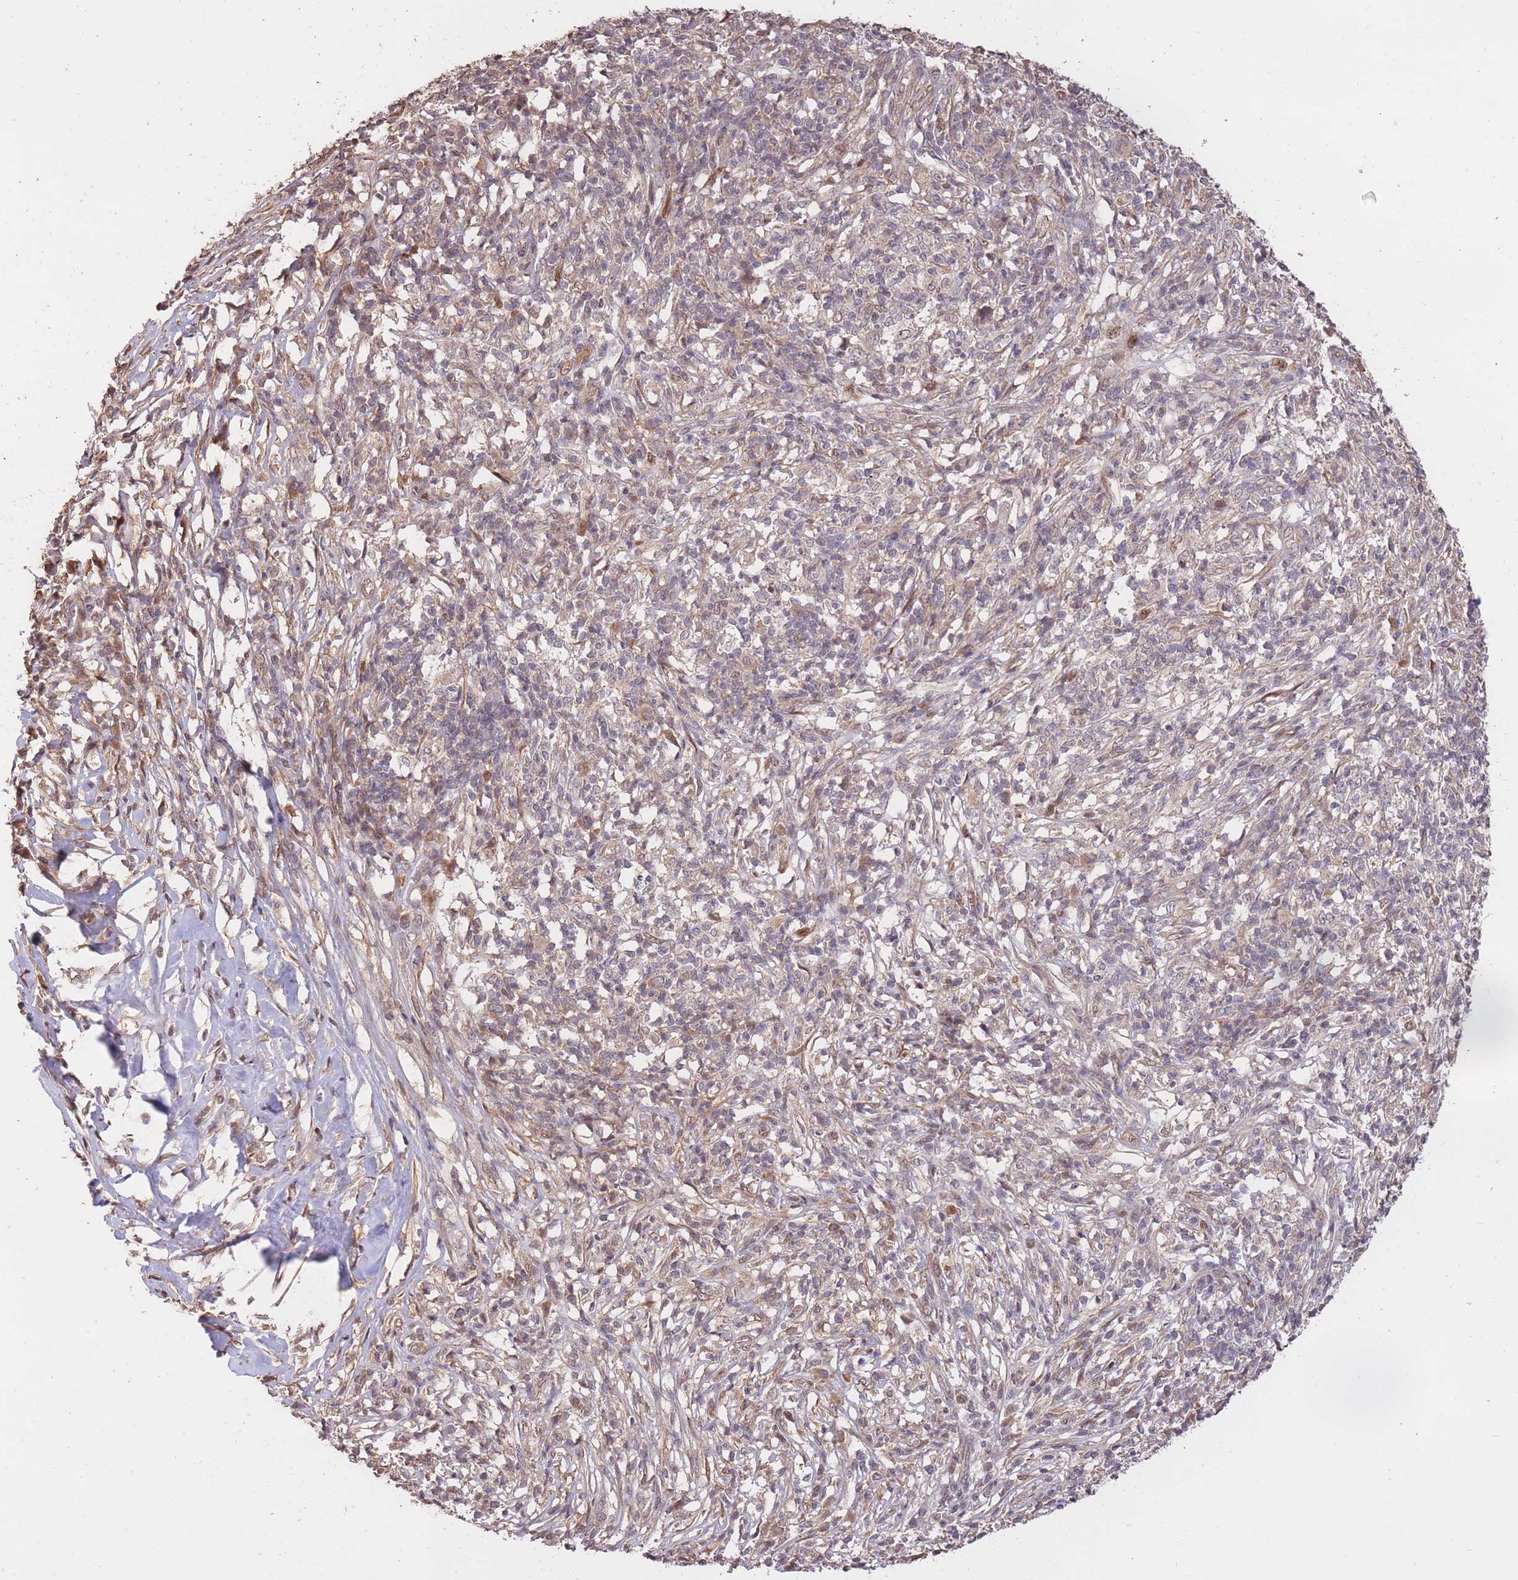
{"staining": {"intensity": "negative", "quantity": "none", "location": "none"}, "tissue": "melanoma", "cell_type": "Tumor cells", "image_type": "cancer", "snomed": [{"axis": "morphology", "description": "Malignant melanoma, NOS"}, {"axis": "topography", "description": "Skin"}], "caption": "This is an IHC image of human melanoma. There is no staining in tumor cells.", "gene": "RGS14", "patient": {"sex": "male", "age": 66}}